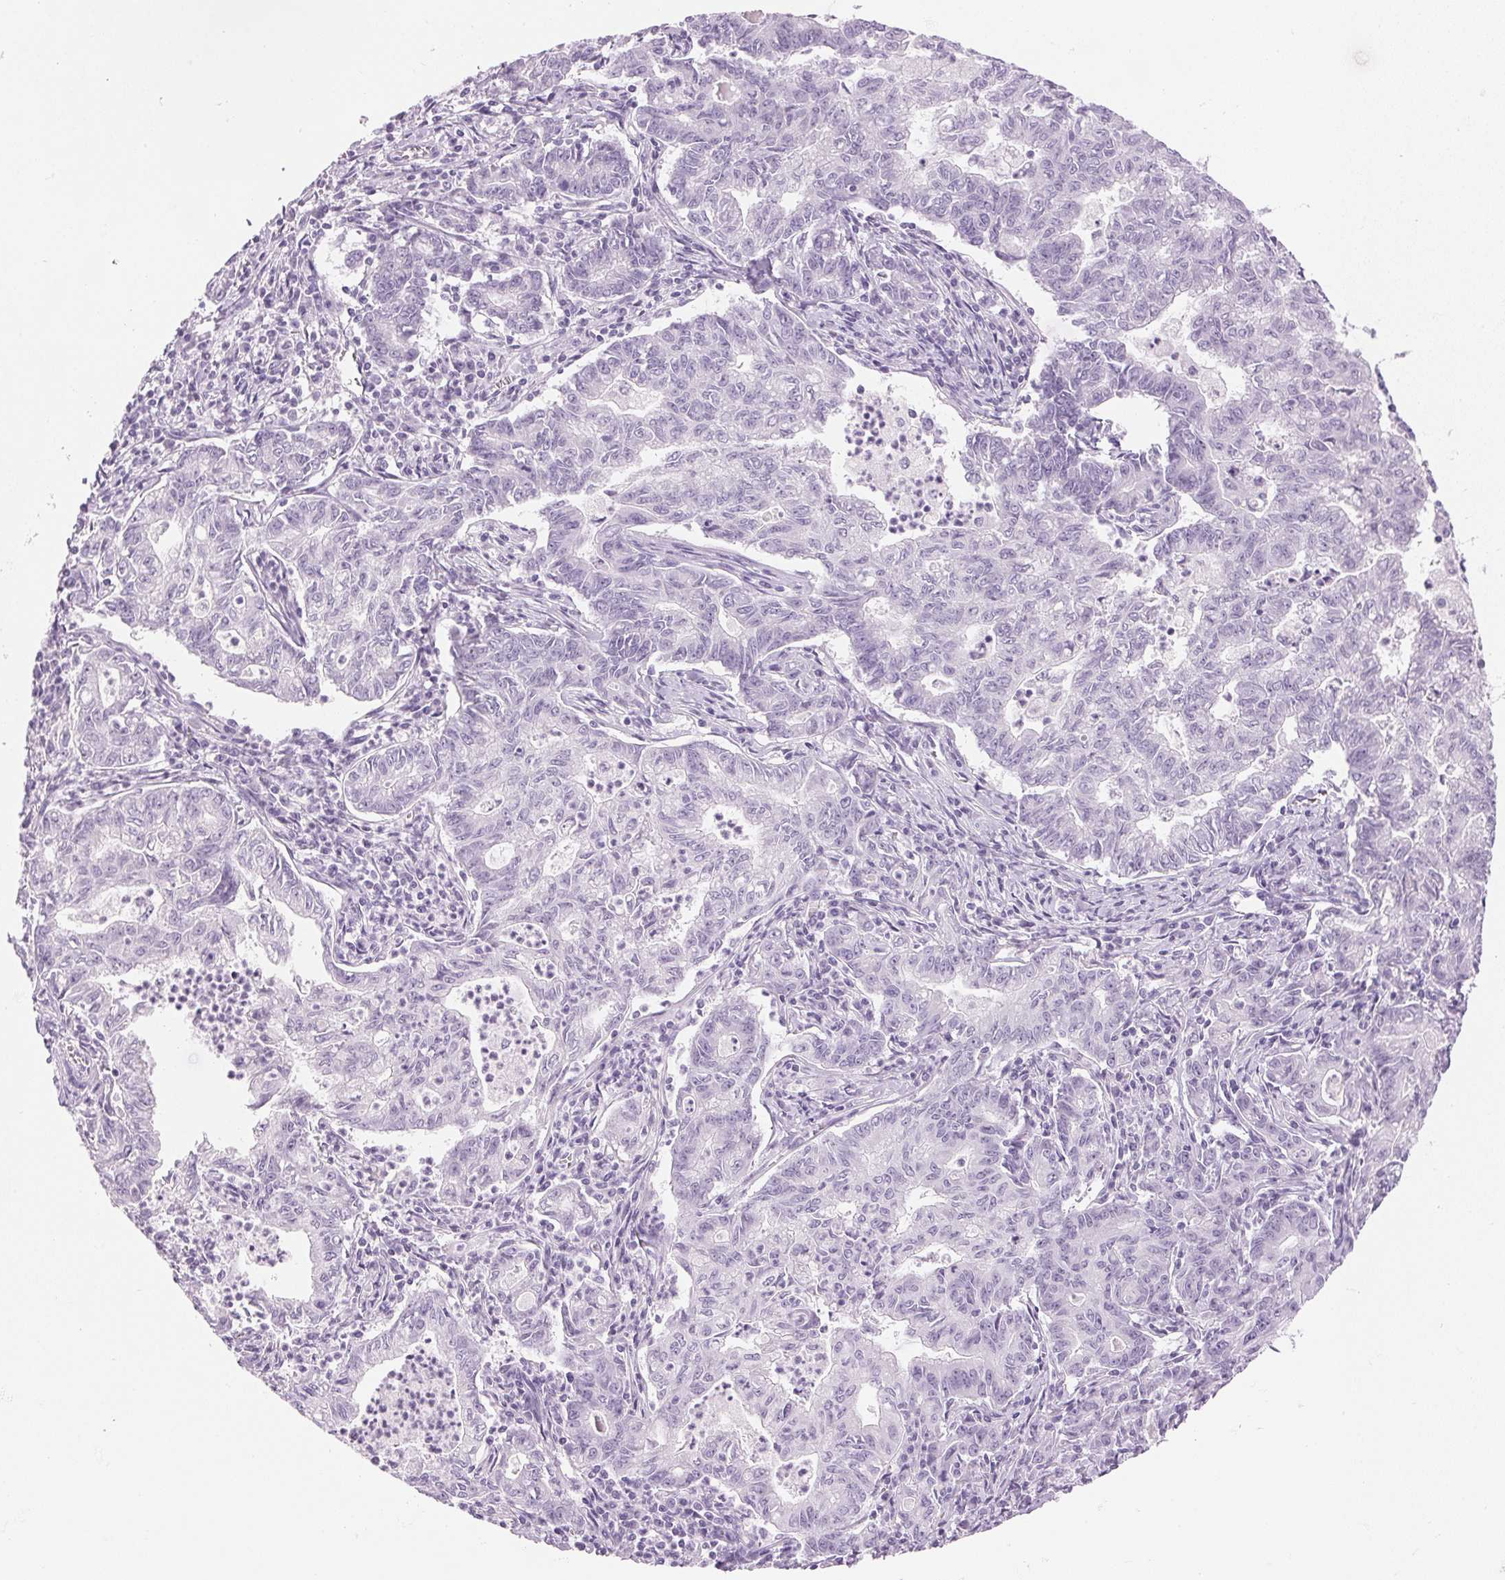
{"staining": {"intensity": "negative", "quantity": "none", "location": "none"}, "tissue": "stomach cancer", "cell_type": "Tumor cells", "image_type": "cancer", "snomed": [{"axis": "morphology", "description": "Adenocarcinoma, NOS"}, {"axis": "topography", "description": "Stomach, upper"}], "caption": "Immunohistochemistry (IHC) of human adenocarcinoma (stomach) shows no expression in tumor cells. Brightfield microscopy of immunohistochemistry (IHC) stained with DAB (brown) and hematoxylin (blue), captured at high magnification.", "gene": "IGFBP1", "patient": {"sex": "female", "age": 79}}